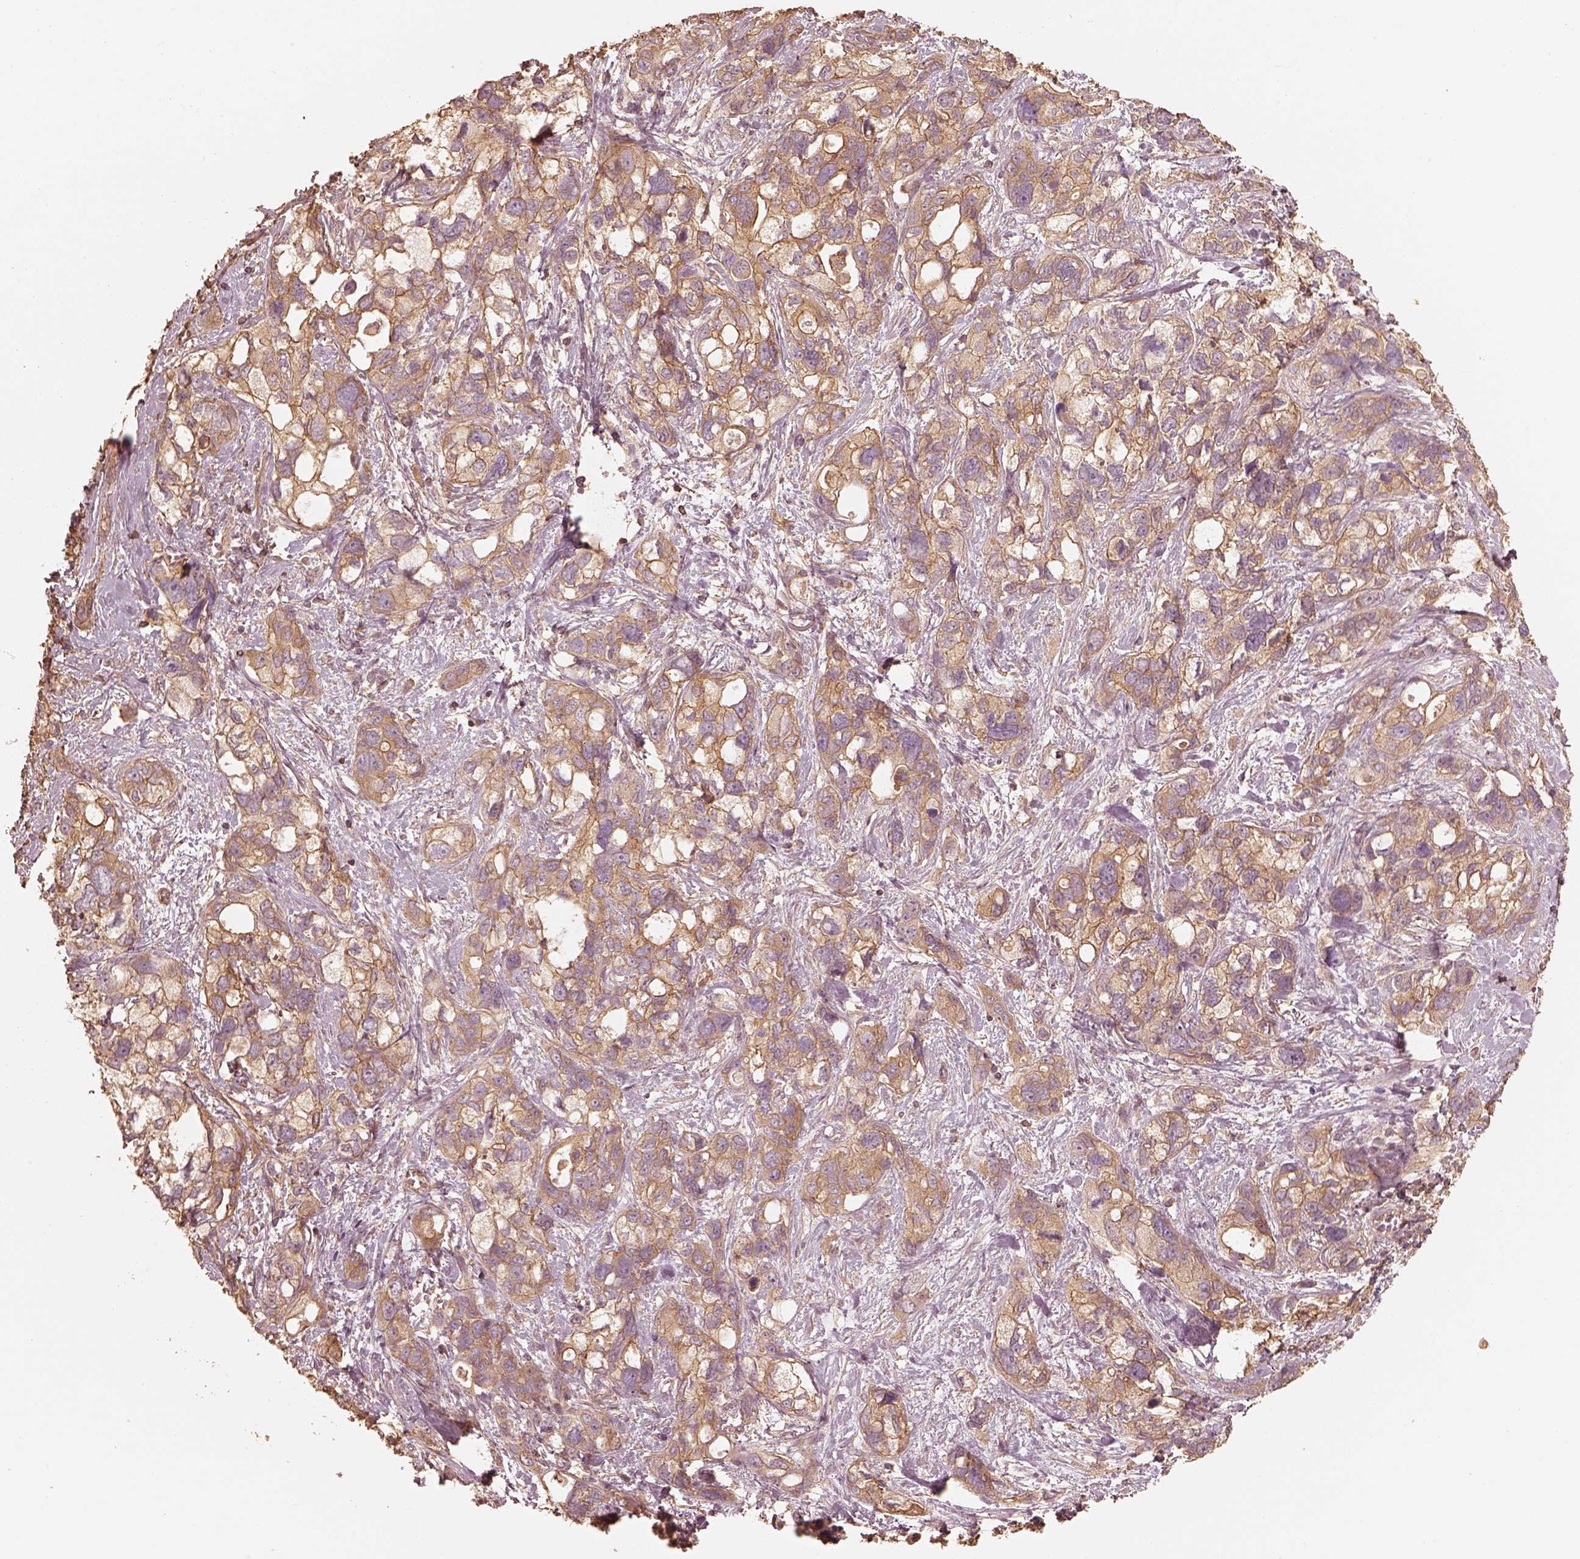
{"staining": {"intensity": "moderate", "quantity": ">75%", "location": "cytoplasmic/membranous"}, "tissue": "stomach cancer", "cell_type": "Tumor cells", "image_type": "cancer", "snomed": [{"axis": "morphology", "description": "Adenocarcinoma, NOS"}, {"axis": "topography", "description": "Stomach, upper"}], "caption": "Protein expression analysis of human adenocarcinoma (stomach) reveals moderate cytoplasmic/membranous positivity in approximately >75% of tumor cells.", "gene": "WDR7", "patient": {"sex": "female", "age": 81}}